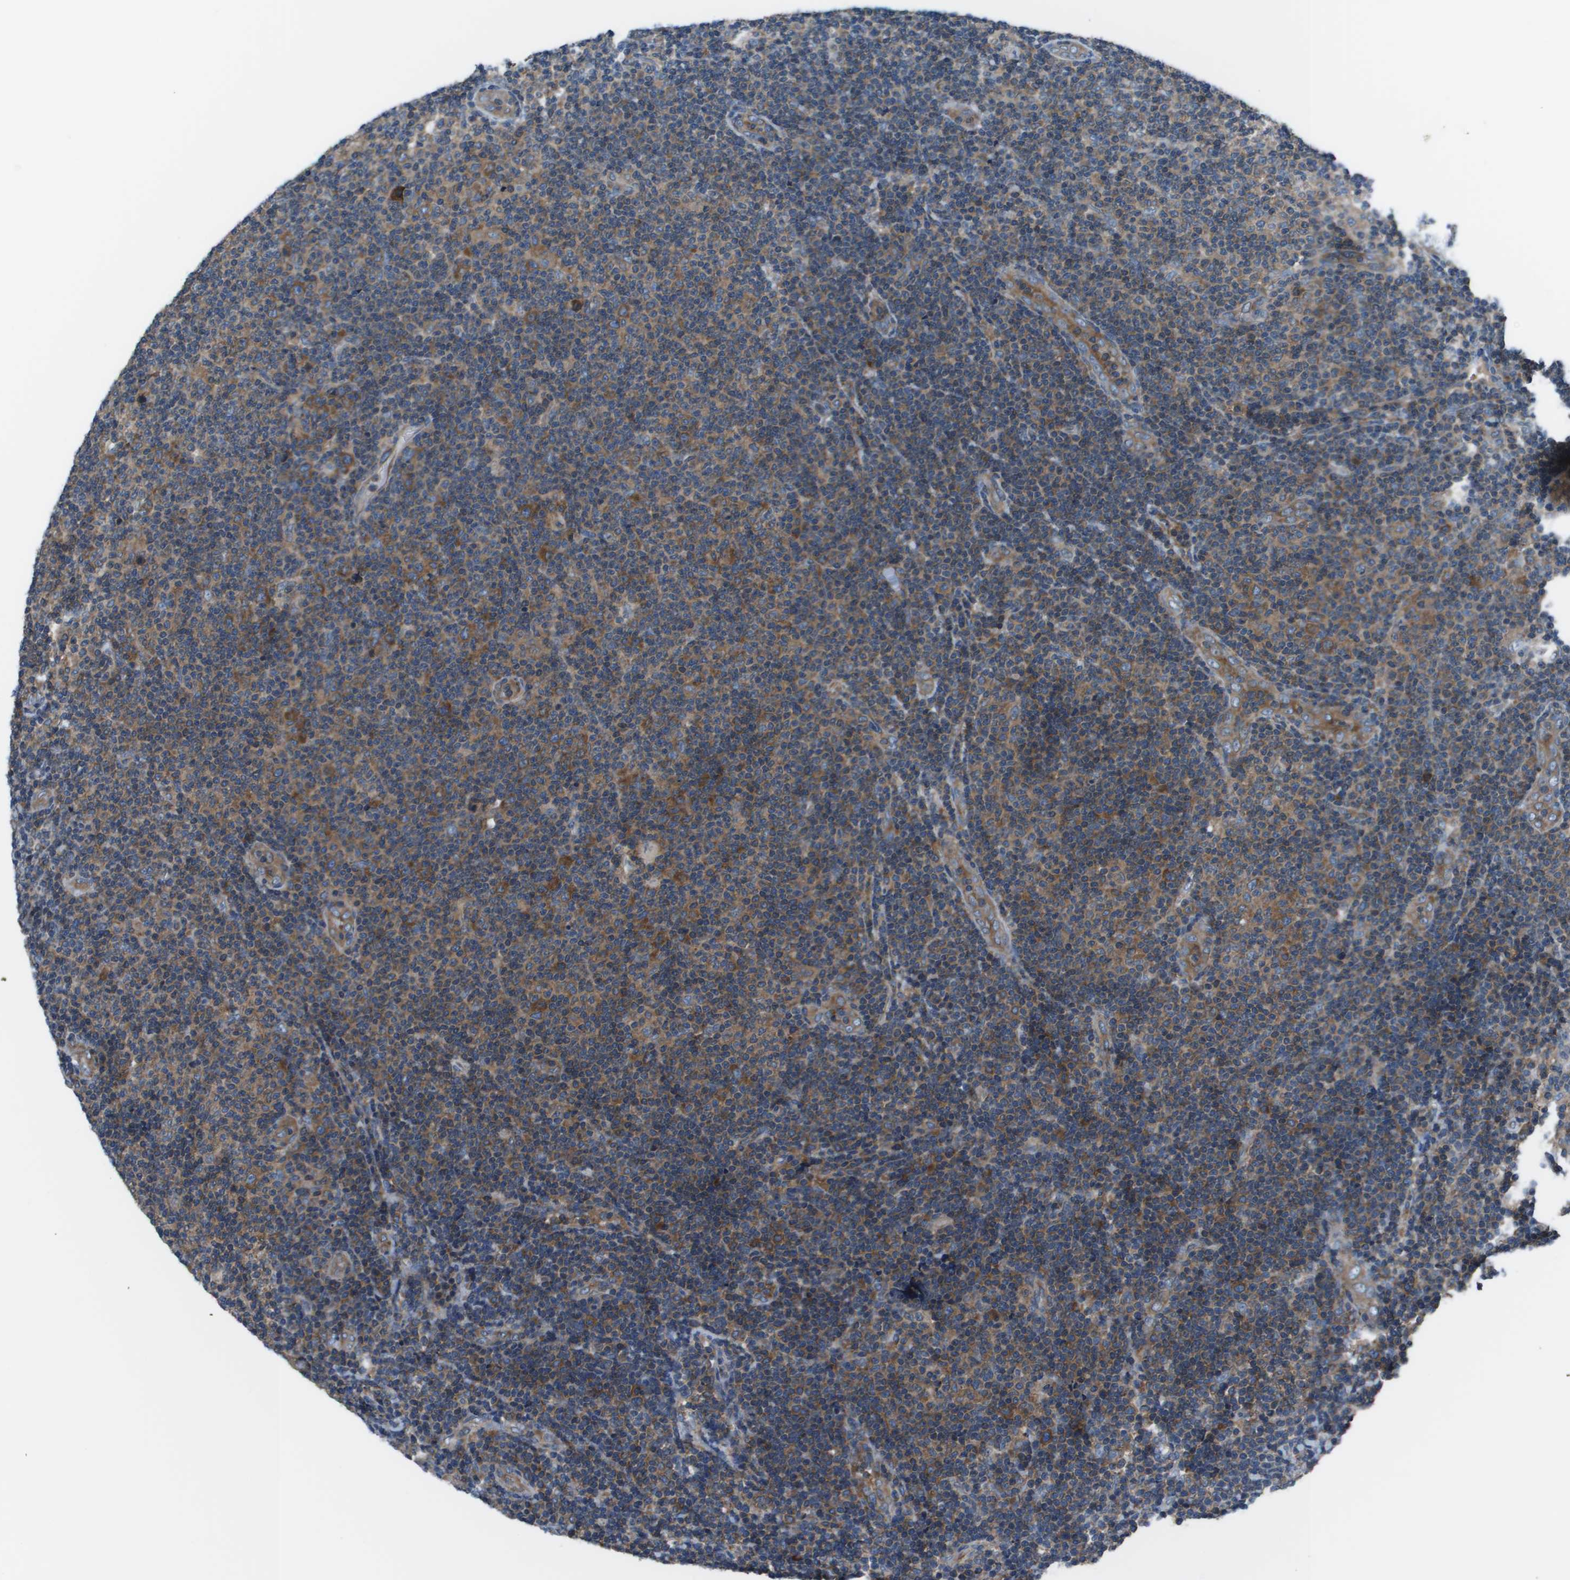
{"staining": {"intensity": "moderate", "quantity": ">75%", "location": "cytoplasmic/membranous"}, "tissue": "lymphoma", "cell_type": "Tumor cells", "image_type": "cancer", "snomed": [{"axis": "morphology", "description": "Malignant lymphoma, non-Hodgkin's type, Low grade"}, {"axis": "topography", "description": "Lymph node"}], "caption": "Immunohistochemical staining of human low-grade malignant lymphoma, non-Hodgkin's type reveals medium levels of moderate cytoplasmic/membranous protein staining in about >75% of tumor cells. (Brightfield microscopy of DAB IHC at high magnification).", "gene": "EIF3B", "patient": {"sex": "male", "age": 83}}